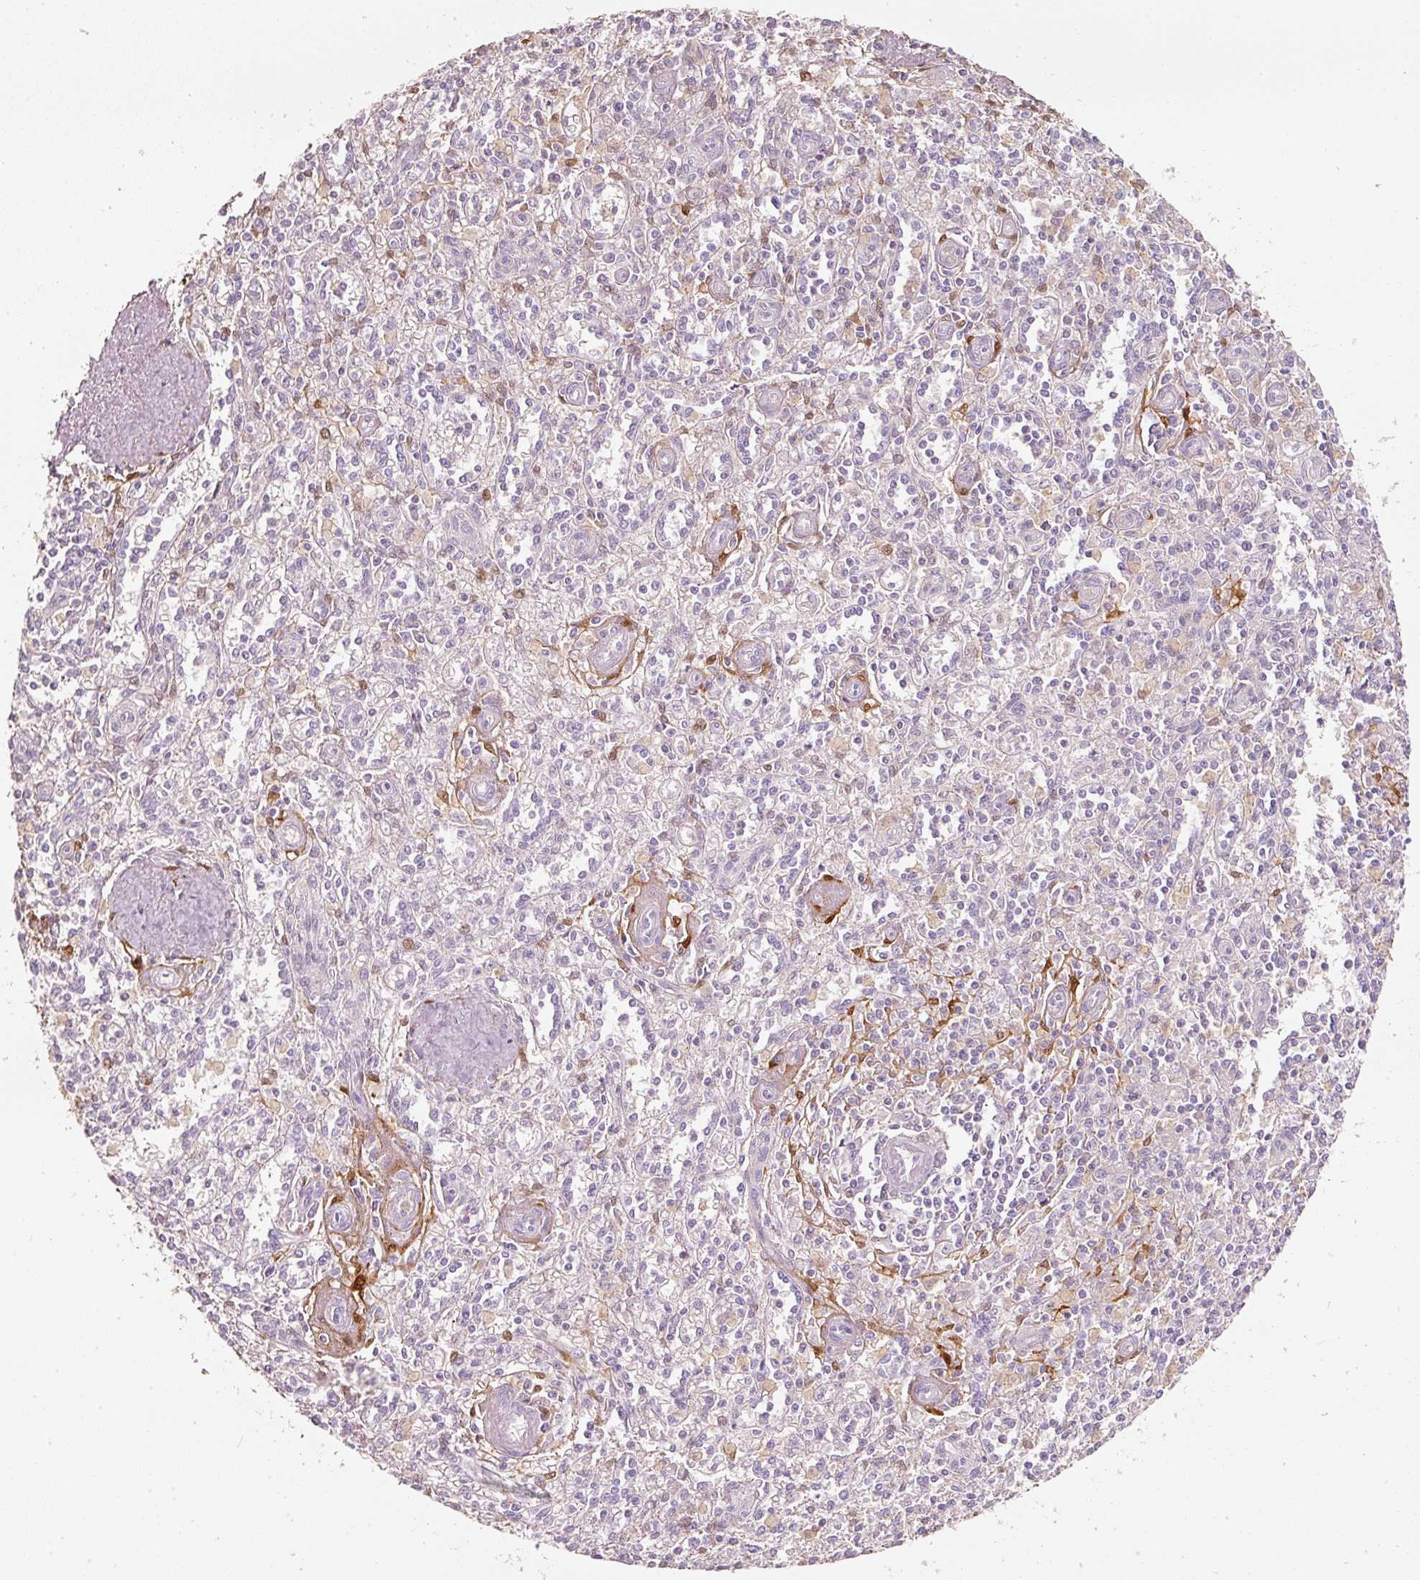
{"staining": {"intensity": "weak", "quantity": "<25%", "location": "cytoplasmic/membranous"}, "tissue": "spleen", "cell_type": "Cells in red pulp", "image_type": "normal", "snomed": [{"axis": "morphology", "description": "Normal tissue, NOS"}, {"axis": "topography", "description": "Spleen"}], "caption": "The micrograph reveals no significant expression in cells in red pulp of spleen. (Immunohistochemistry (ihc), brightfield microscopy, high magnification).", "gene": "IQGAP2", "patient": {"sex": "female", "age": 70}}